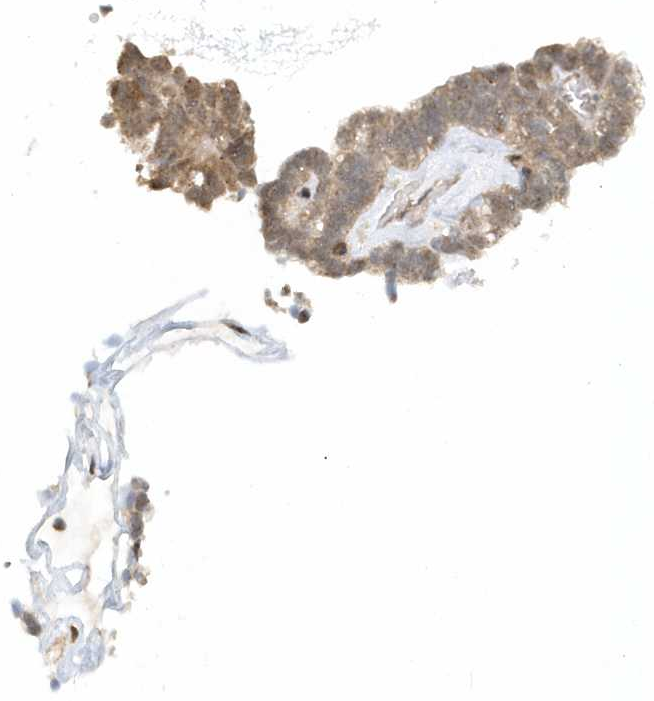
{"staining": {"intensity": "moderate", "quantity": "25%-75%", "location": "cytoplasmic/membranous"}, "tissue": "ovarian cancer", "cell_type": "Tumor cells", "image_type": "cancer", "snomed": [{"axis": "morphology", "description": "Cystadenocarcinoma, serous, NOS"}, {"axis": "topography", "description": "Ovary"}], "caption": "A high-resolution image shows IHC staining of serous cystadenocarcinoma (ovarian), which exhibits moderate cytoplasmic/membranous staining in approximately 25%-75% of tumor cells. The staining was performed using DAB, with brown indicating positive protein expression. Nuclei are stained blue with hematoxylin.", "gene": "PSMD6", "patient": {"sex": "female", "age": 79}}